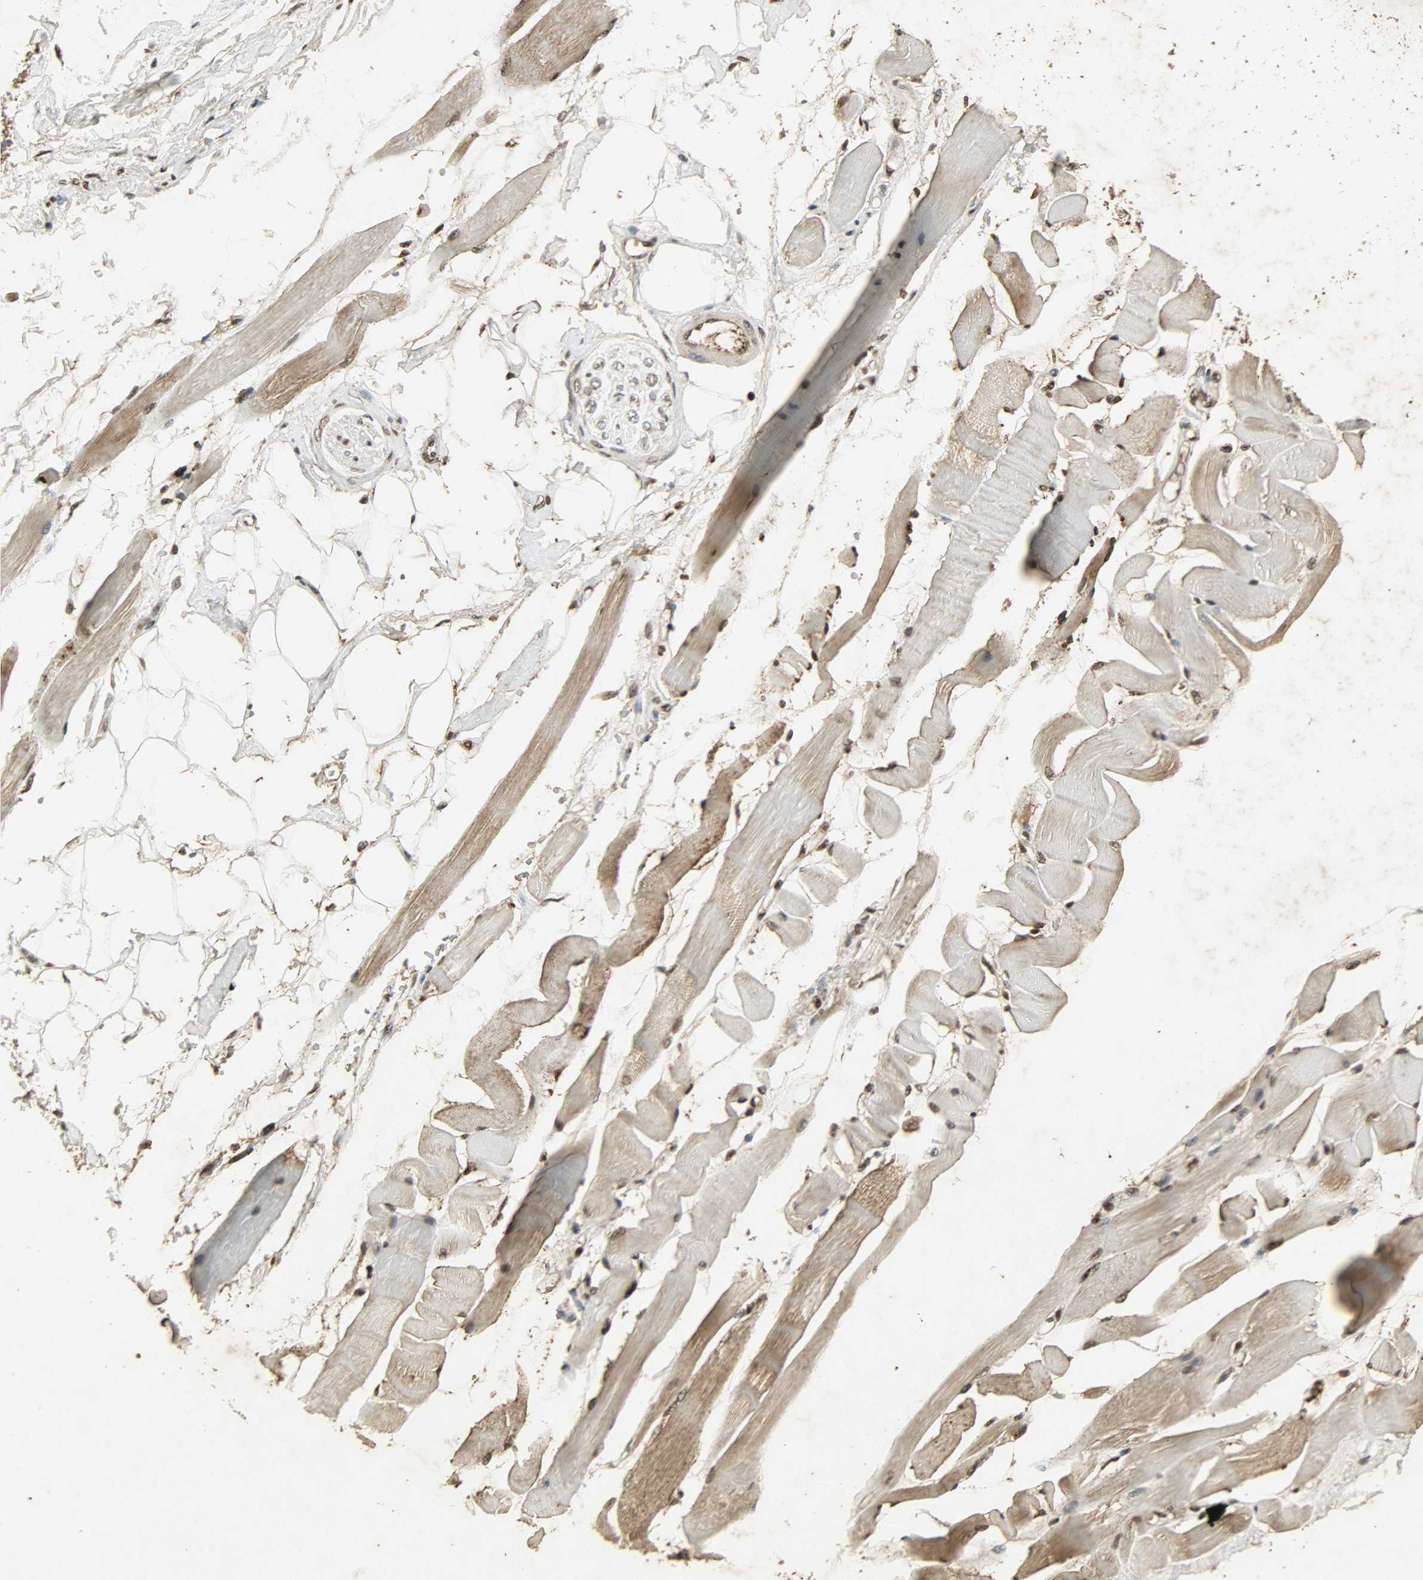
{"staining": {"intensity": "moderate", "quantity": ">75%", "location": "cytoplasmic/membranous,nuclear"}, "tissue": "skeletal muscle", "cell_type": "Myocytes", "image_type": "normal", "snomed": [{"axis": "morphology", "description": "Normal tissue, NOS"}, {"axis": "topography", "description": "Skeletal muscle"}, {"axis": "topography", "description": "Peripheral nerve tissue"}], "caption": "IHC (DAB (3,3'-diaminobenzidine)) staining of unremarkable human skeletal muscle shows moderate cytoplasmic/membranous,nuclear protein staining in about >75% of myocytes.", "gene": "PPP3R1", "patient": {"sex": "female", "age": 84}}